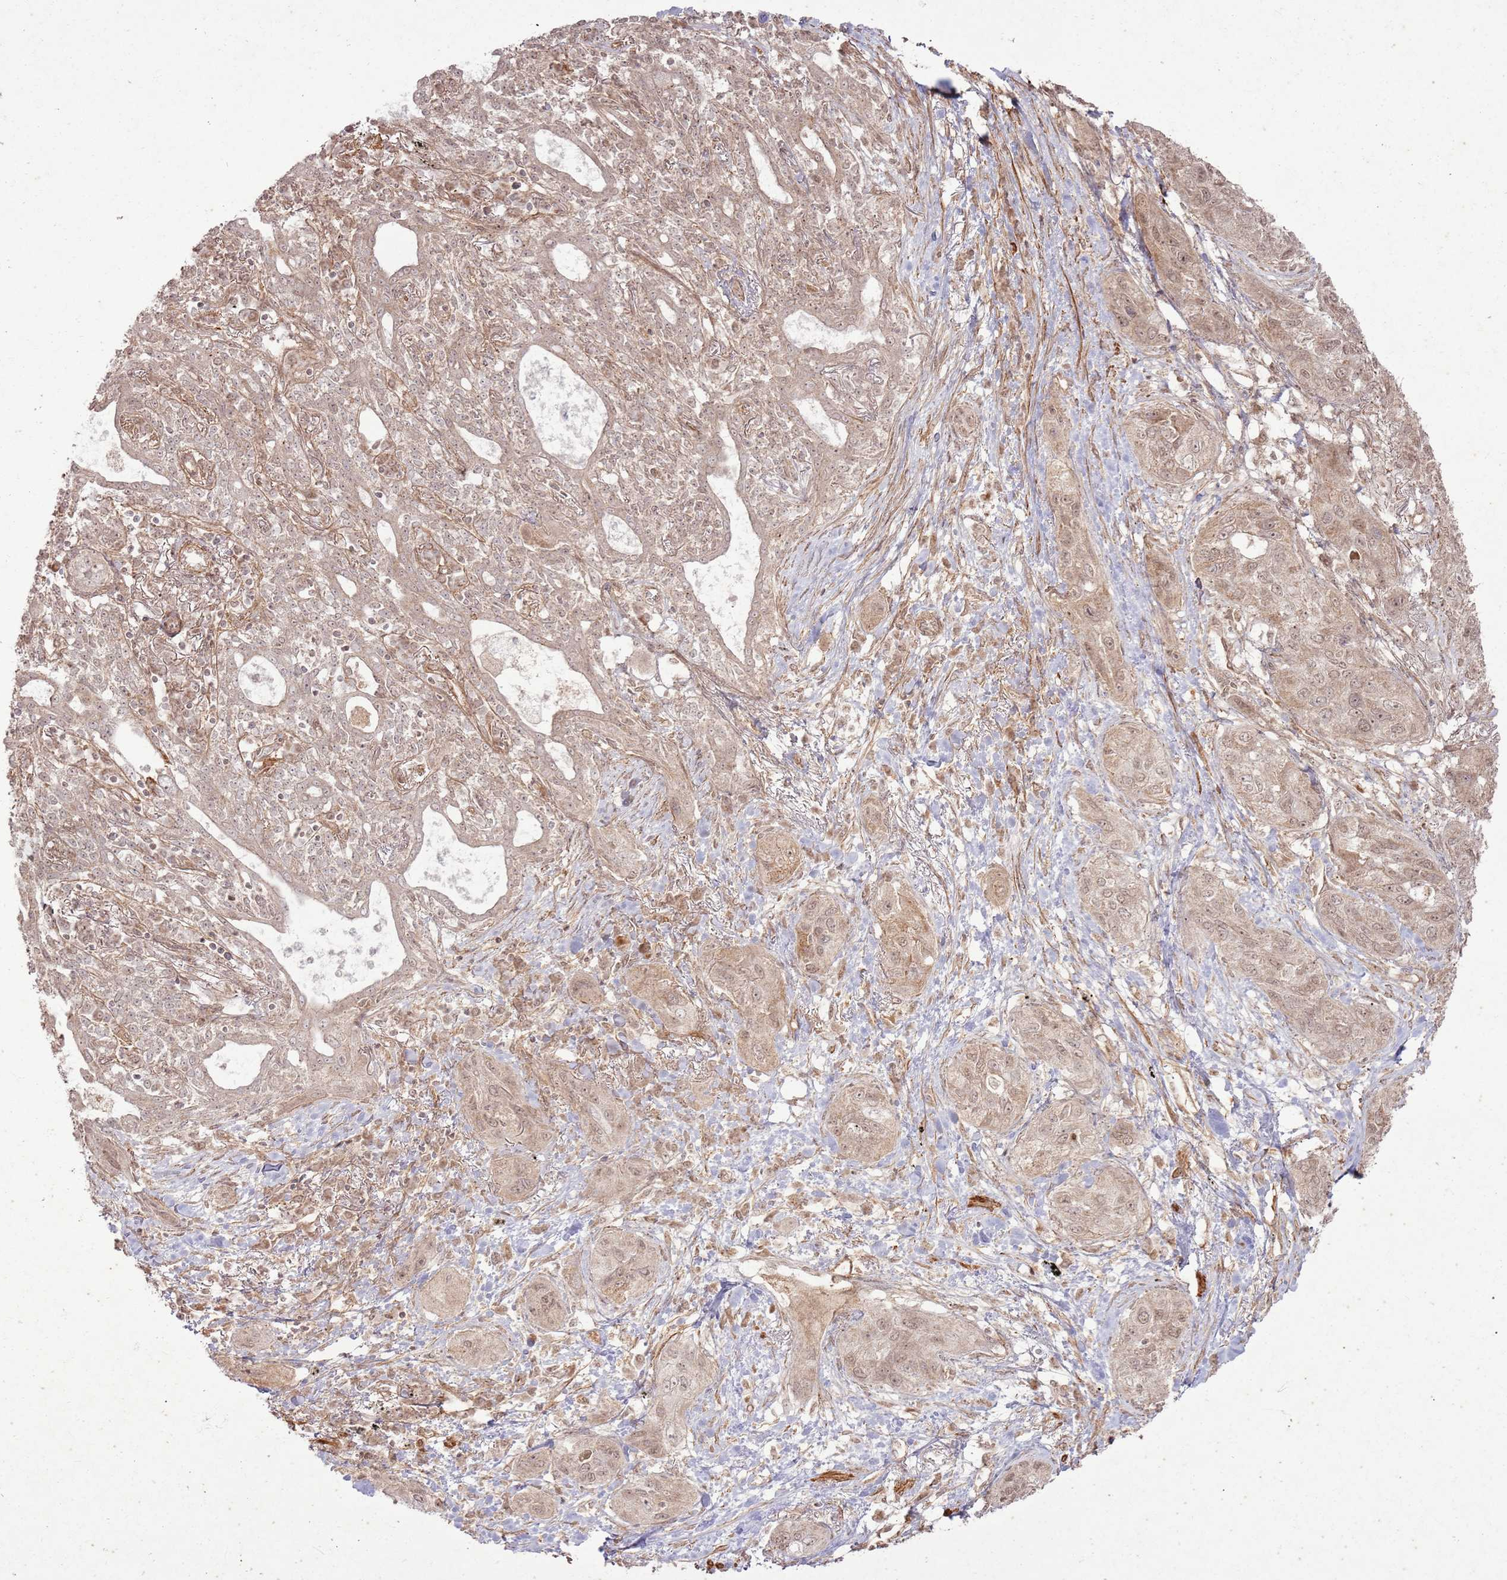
{"staining": {"intensity": "weak", "quantity": ">75%", "location": "cytoplasmic/membranous,nuclear"}, "tissue": "lung cancer", "cell_type": "Tumor cells", "image_type": "cancer", "snomed": [{"axis": "morphology", "description": "Squamous cell carcinoma, NOS"}, {"axis": "topography", "description": "Lung"}], "caption": "A low amount of weak cytoplasmic/membranous and nuclear positivity is appreciated in about >75% of tumor cells in lung cancer tissue. (IHC, brightfield microscopy, high magnification).", "gene": "ZNF623", "patient": {"sex": "female", "age": 70}}